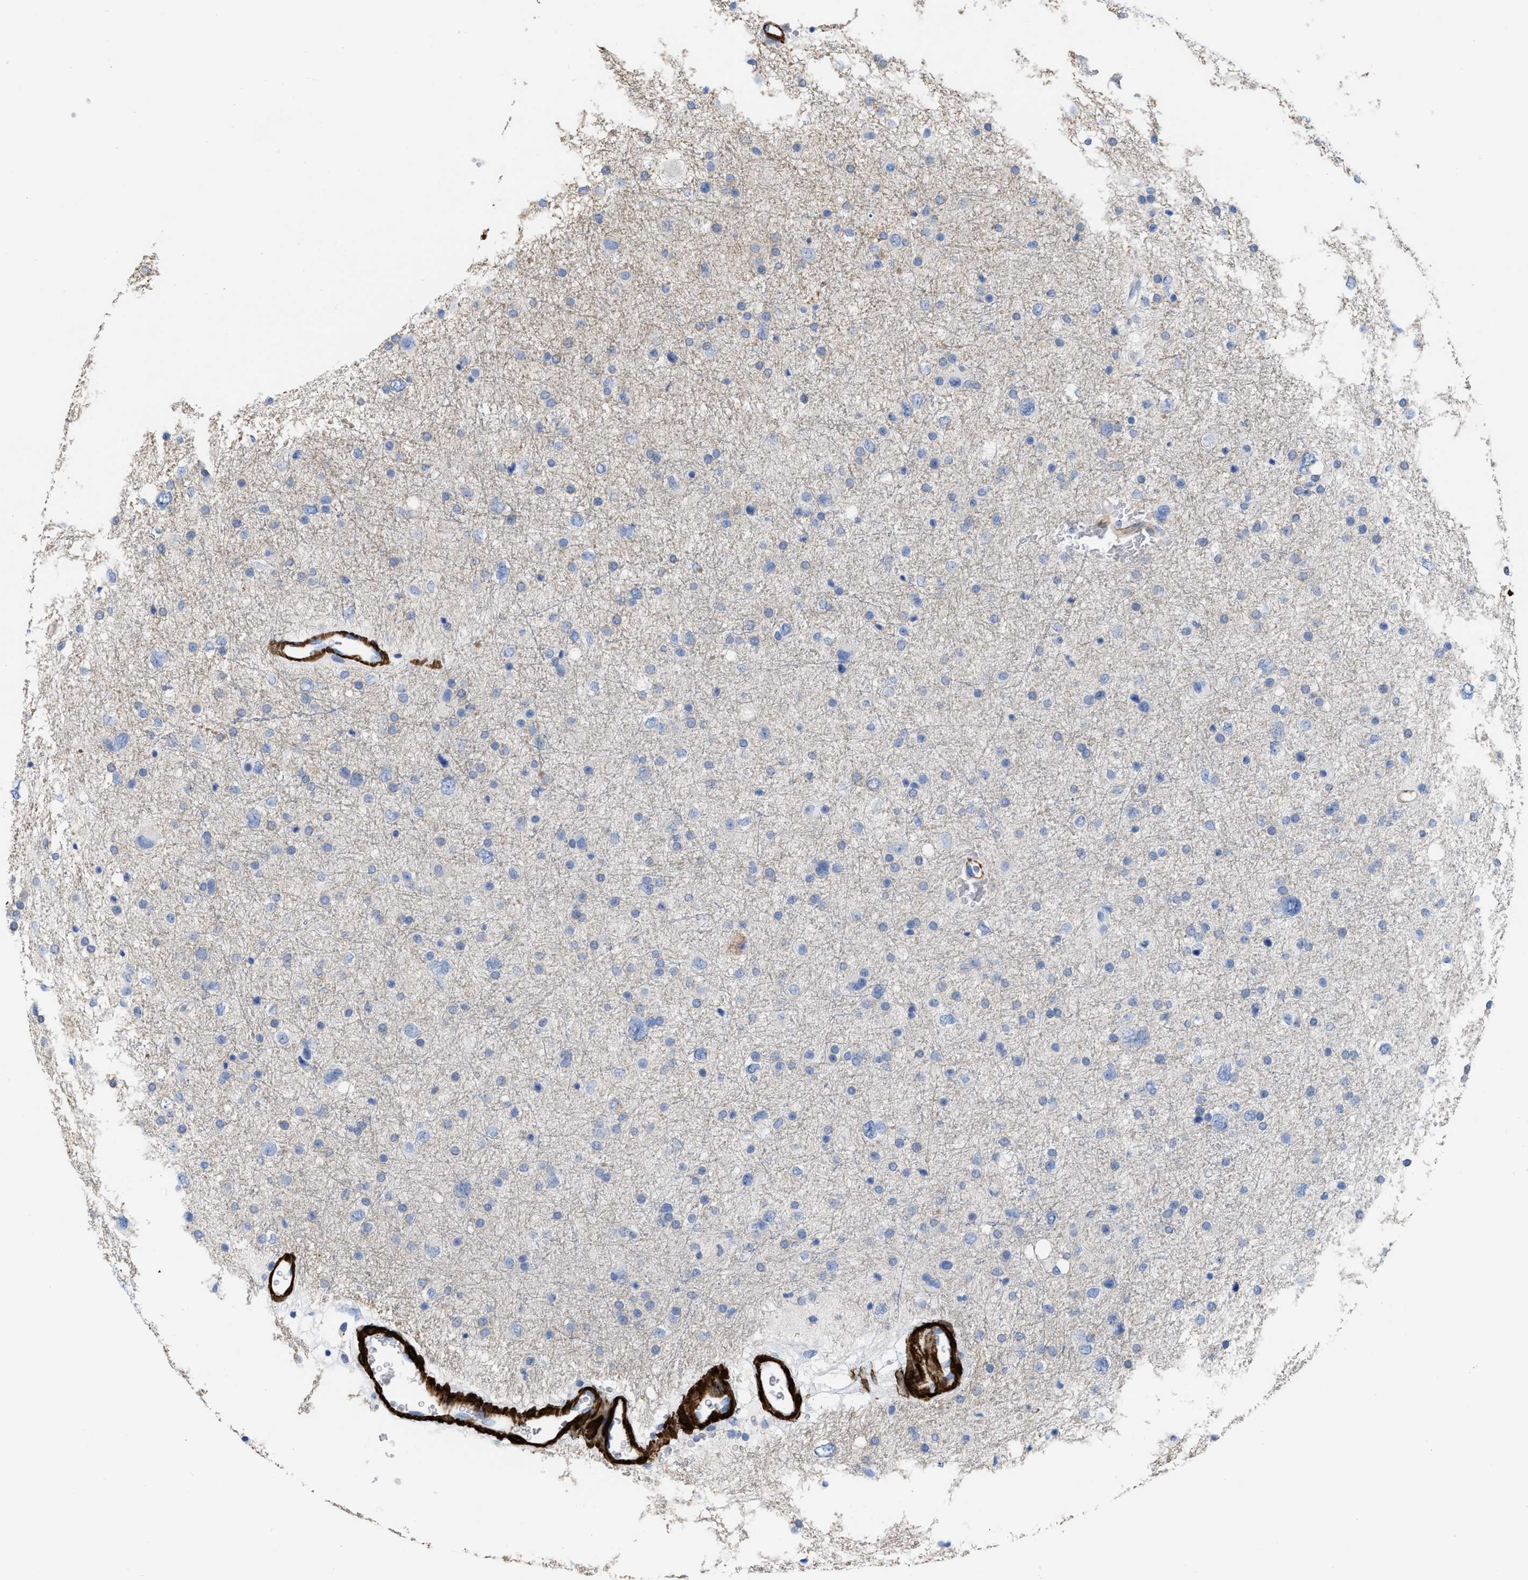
{"staining": {"intensity": "negative", "quantity": "none", "location": "none"}, "tissue": "glioma", "cell_type": "Tumor cells", "image_type": "cancer", "snomed": [{"axis": "morphology", "description": "Glioma, malignant, Low grade"}, {"axis": "topography", "description": "Brain"}], "caption": "Micrograph shows no protein positivity in tumor cells of glioma tissue.", "gene": "TAGLN", "patient": {"sex": "female", "age": 37}}